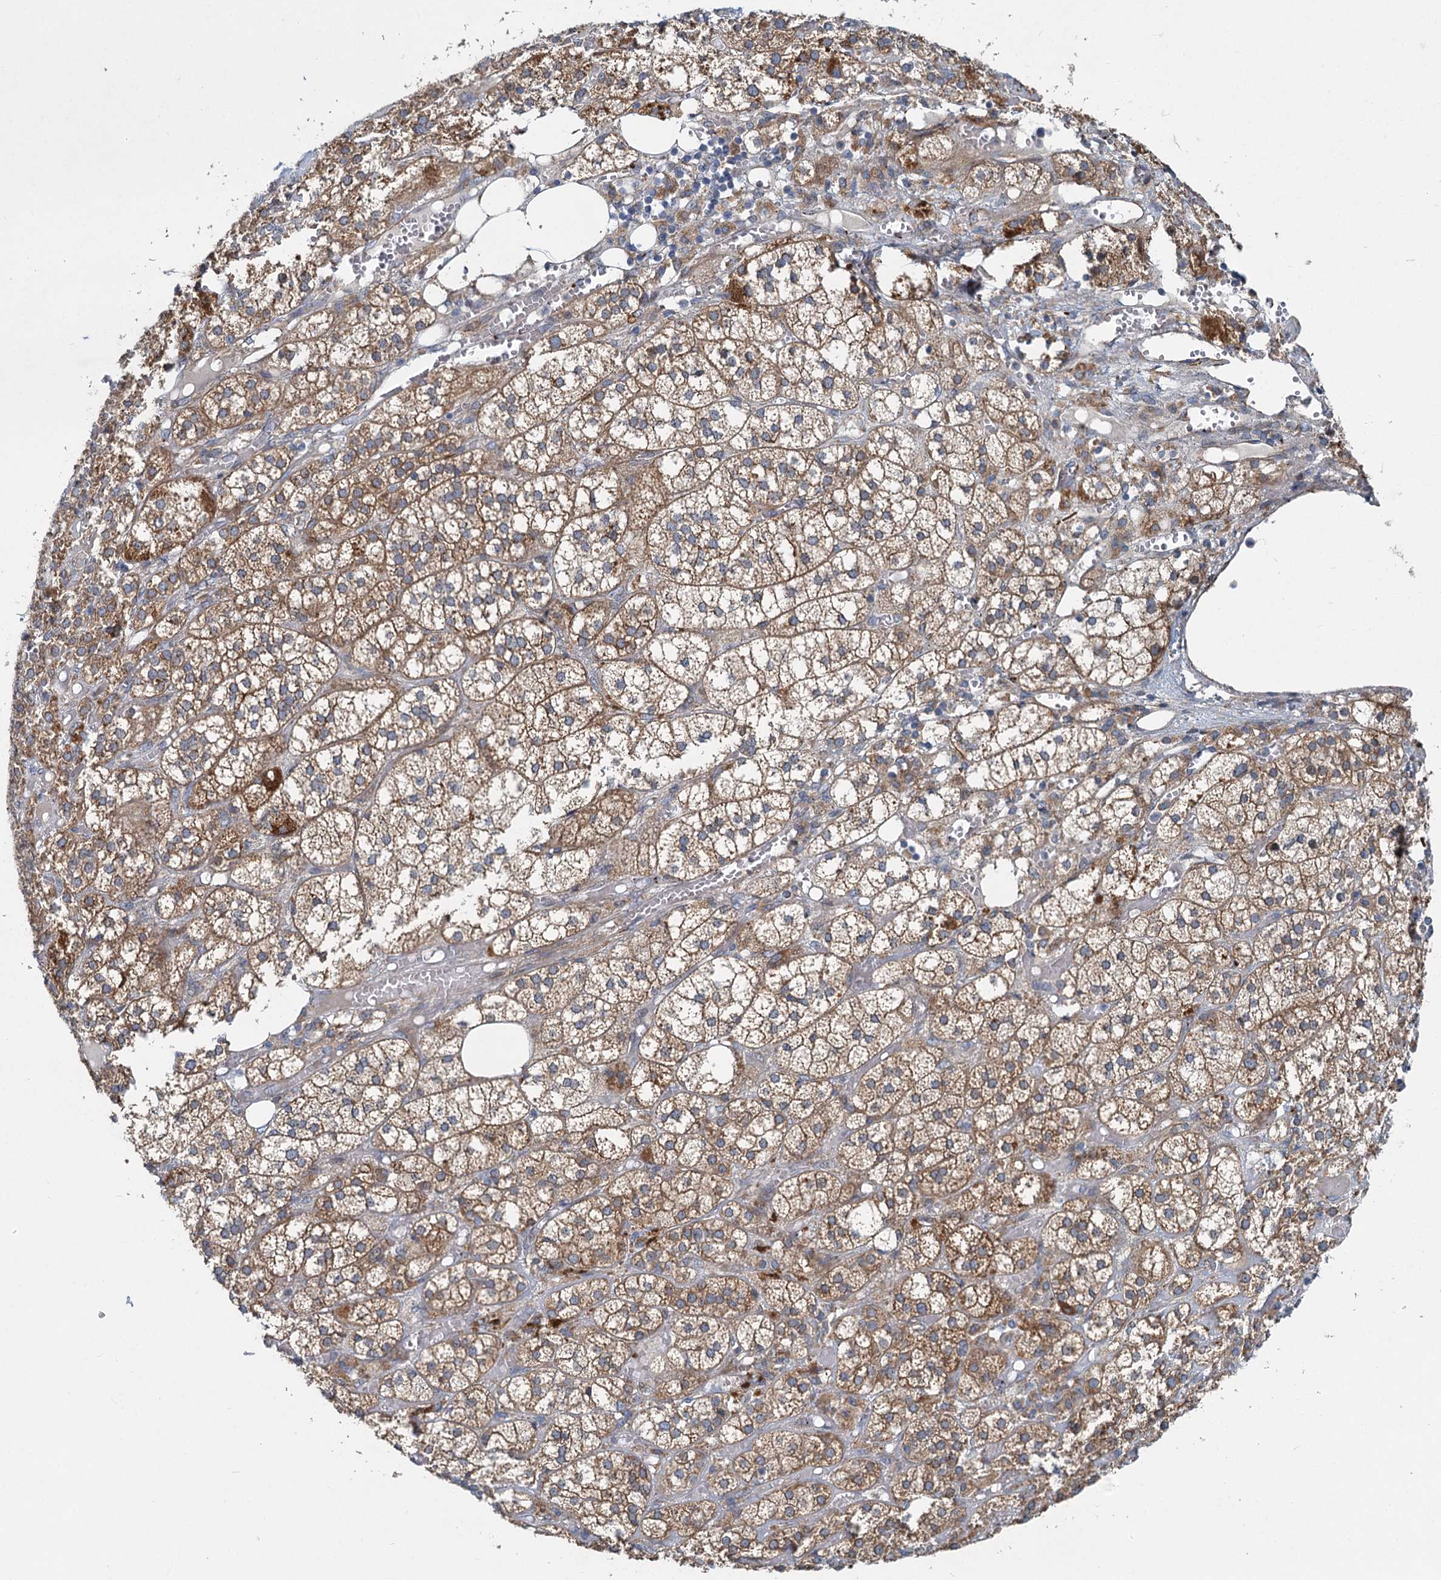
{"staining": {"intensity": "strong", "quantity": "25%-75%", "location": "cytoplasmic/membranous"}, "tissue": "adrenal gland", "cell_type": "Glandular cells", "image_type": "normal", "snomed": [{"axis": "morphology", "description": "Normal tissue, NOS"}, {"axis": "topography", "description": "Adrenal gland"}], "caption": "Glandular cells reveal high levels of strong cytoplasmic/membranous expression in approximately 25%-75% of cells in benign human adrenal gland.", "gene": "ADCY2", "patient": {"sex": "female", "age": 61}}